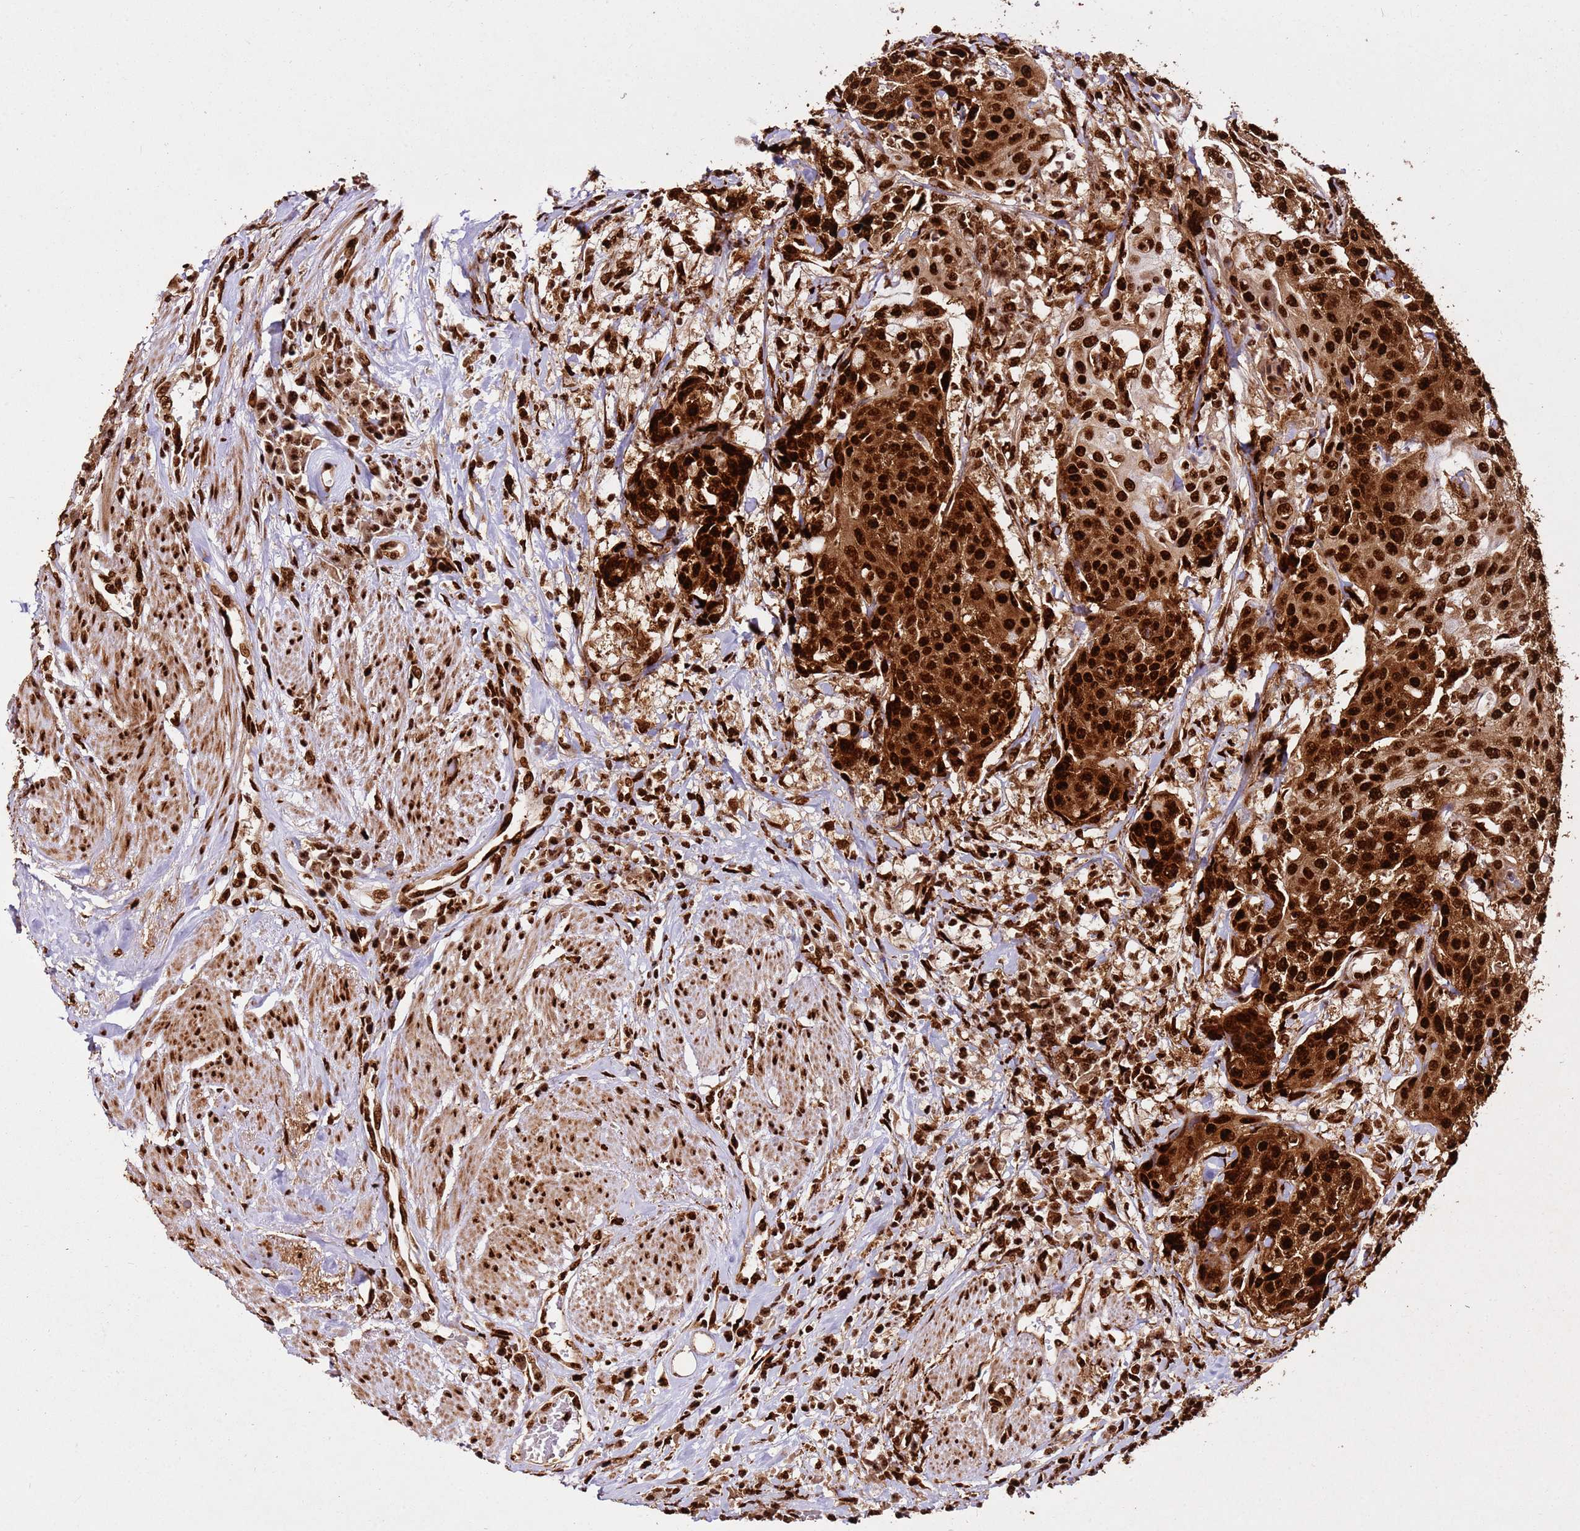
{"staining": {"intensity": "strong", "quantity": ">75%", "location": "cytoplasmic/membranous,nuclear"}, "tissue": "urothelial cancer", "cell_type": "Tumor cells", "image_type": "cancer", "snomed": [{"axis": "morphology", "description": "Urothelial carcinoma, High grade"}, {"axis": "topography", "description": "Urinary bladder"}], "caption": "IHC micrograph of neoplastic tissue: urothelial carcinoma (high-grade) stained using immunohistochemistry (IHC) reveals high levels of strong protein expression localized specifically in the cytoplasmic/membranous and nuclear of tumor cells, appearing as a cytoplasmic/membranous and nuclear brown color.", "gene": "HNRNPAB", "patient": {"sex": "female", "age": 63}}